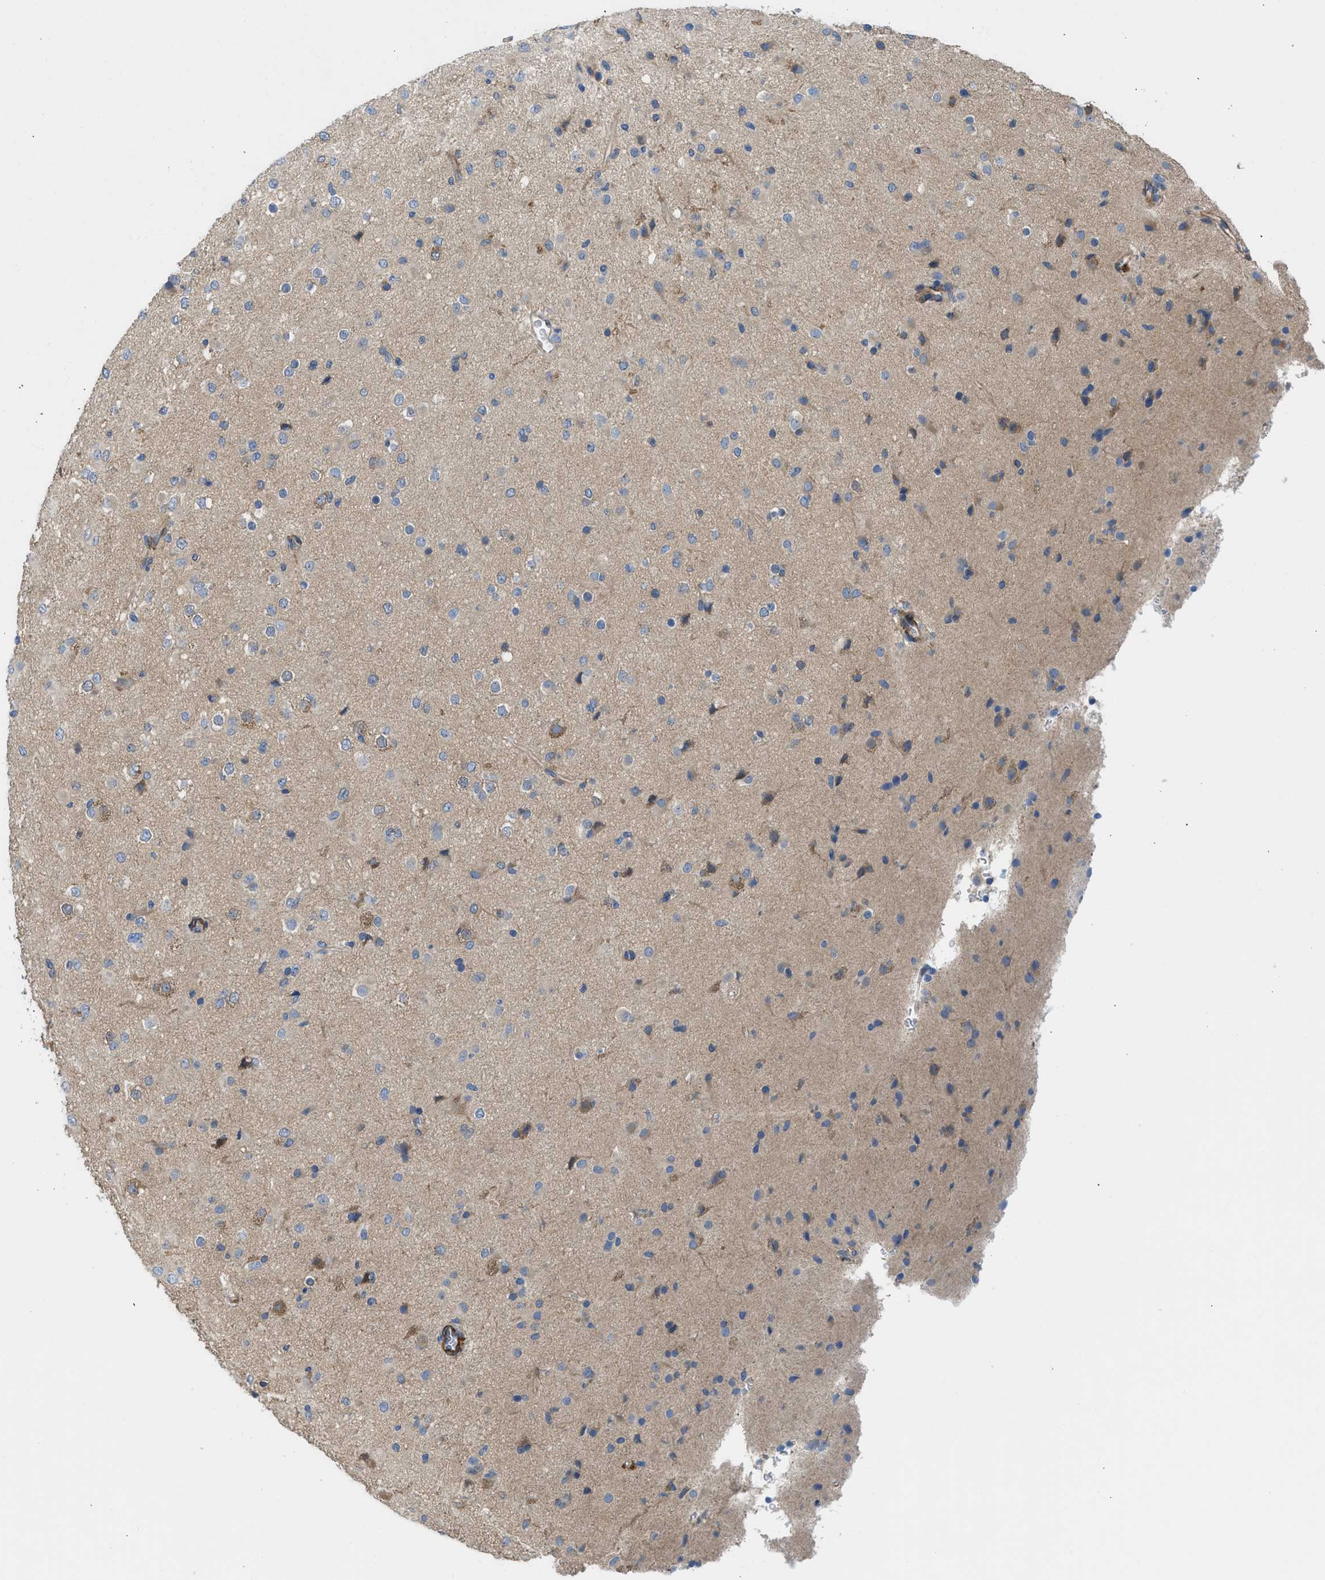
{"staining": {"intensity": "weak", "quantity": "25%-75%", "location": "cytoplasmic/membranous"}, "tissue": "glioma", "cell_type": "Tumor cells", "image_type": "cancer", "snomed": [{"axis": "morphology", "description": "Glioma, malignant, Low grade"}, {"axis": "topography", "description": "Brain"}], "caption": "This micrograph exhibits malignant glioma (low-grade) stained with immunohistochemistry to label a protein in brown. The cytoplasmic/membranous of tumor cells show weak positivity for the protein. Nuclei are counter-stained blue.", "gene": "CHKB", "patient": {"sex": "male", "age": 65}}